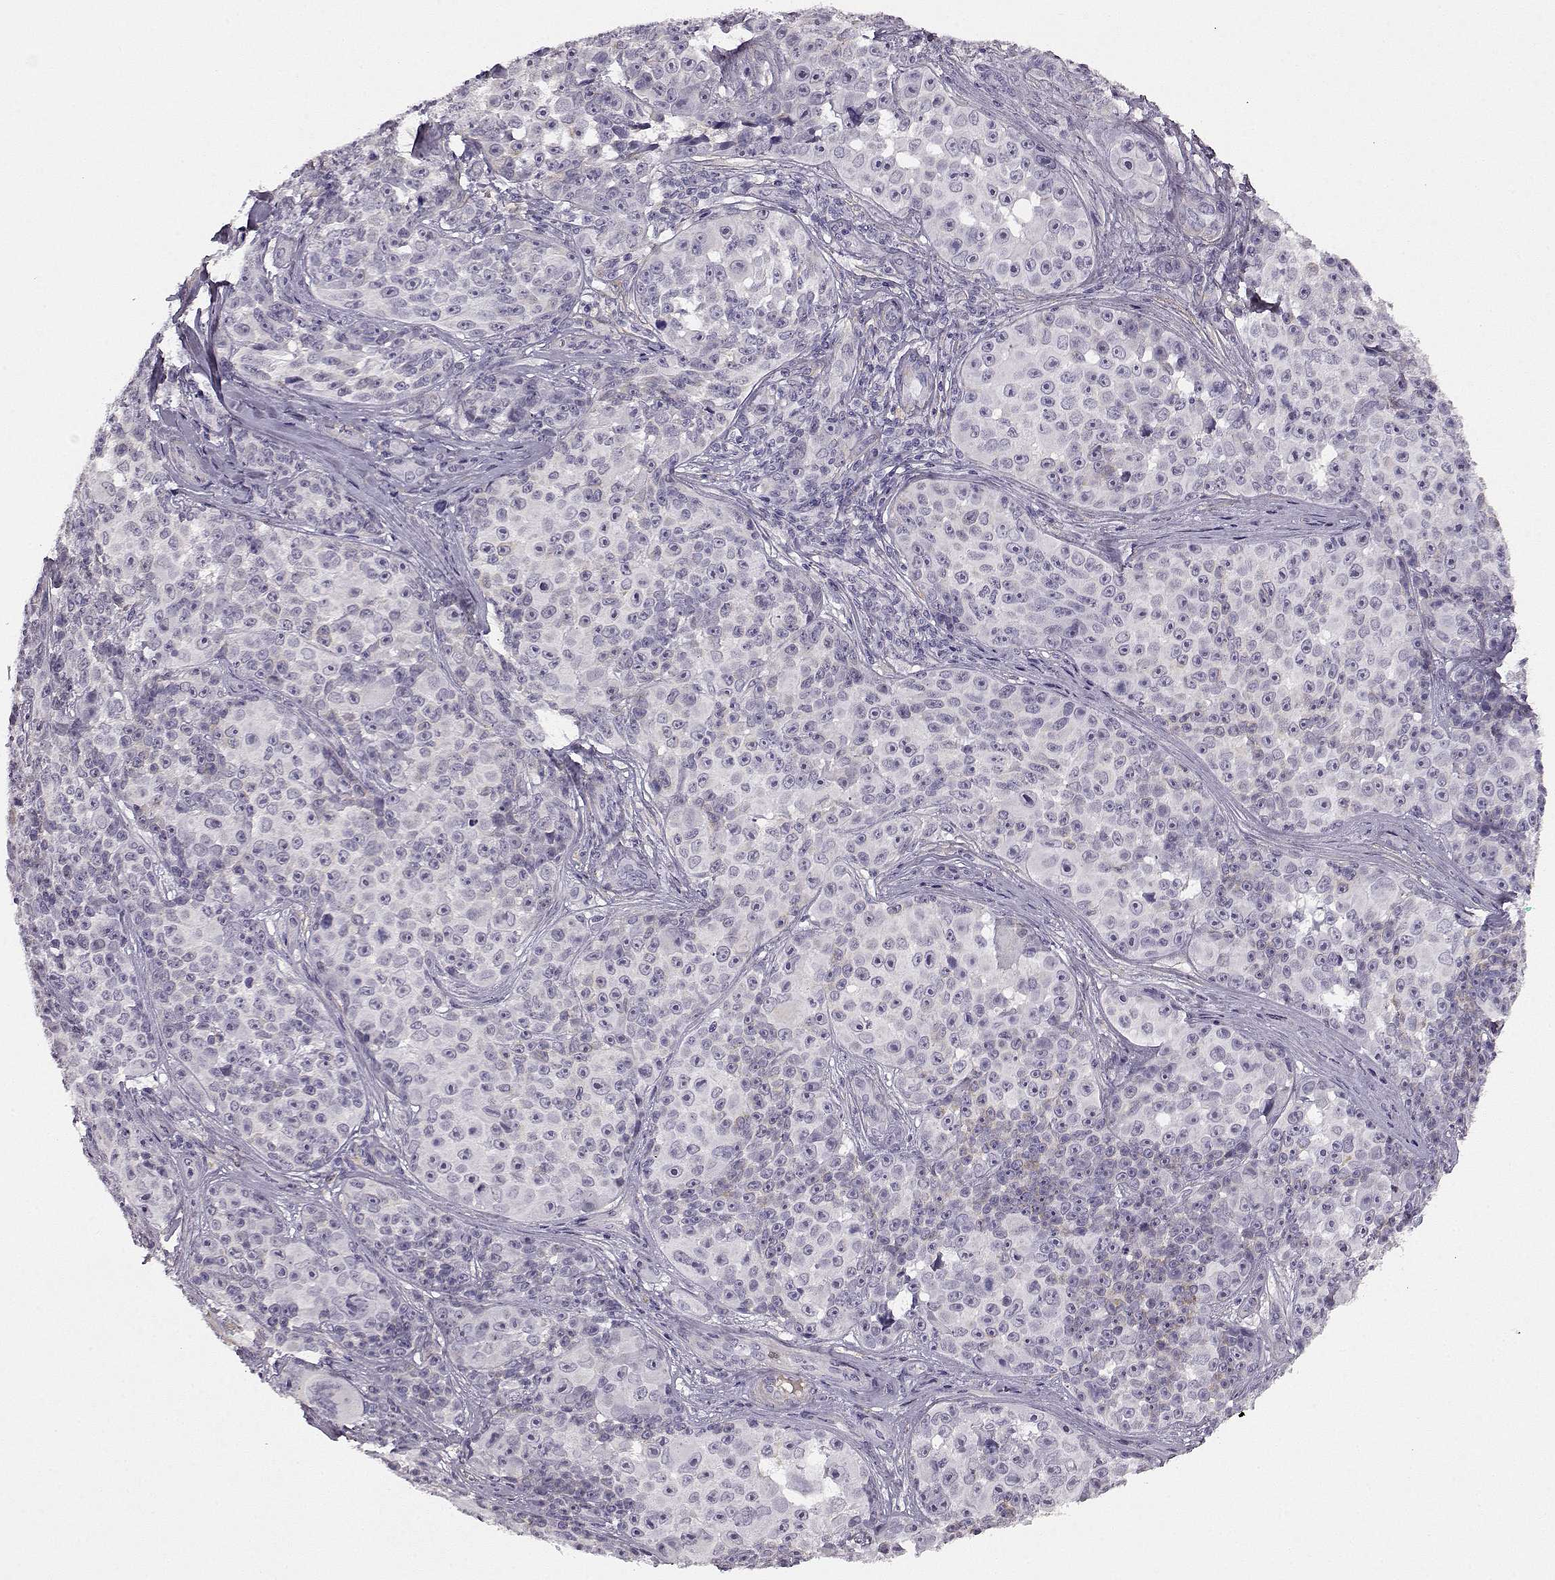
{"staining": {"intensity": "negative", "quantity": "none", "location": "none"}, "tissue": "melanoma", "cell_type": "Tumor cells", "image_type": "cancer", "snomed": [{"axis": "morphology", "description": "Malignant melanoma, NOS"}, {"axis": "topography", "description": "Skin"}], "caption": "Immunohistochemical staining of melanoma shows no significant expression in tumor cells.", "gene": "TRIM69", "patient": {"sex": "female", "age": 88}}